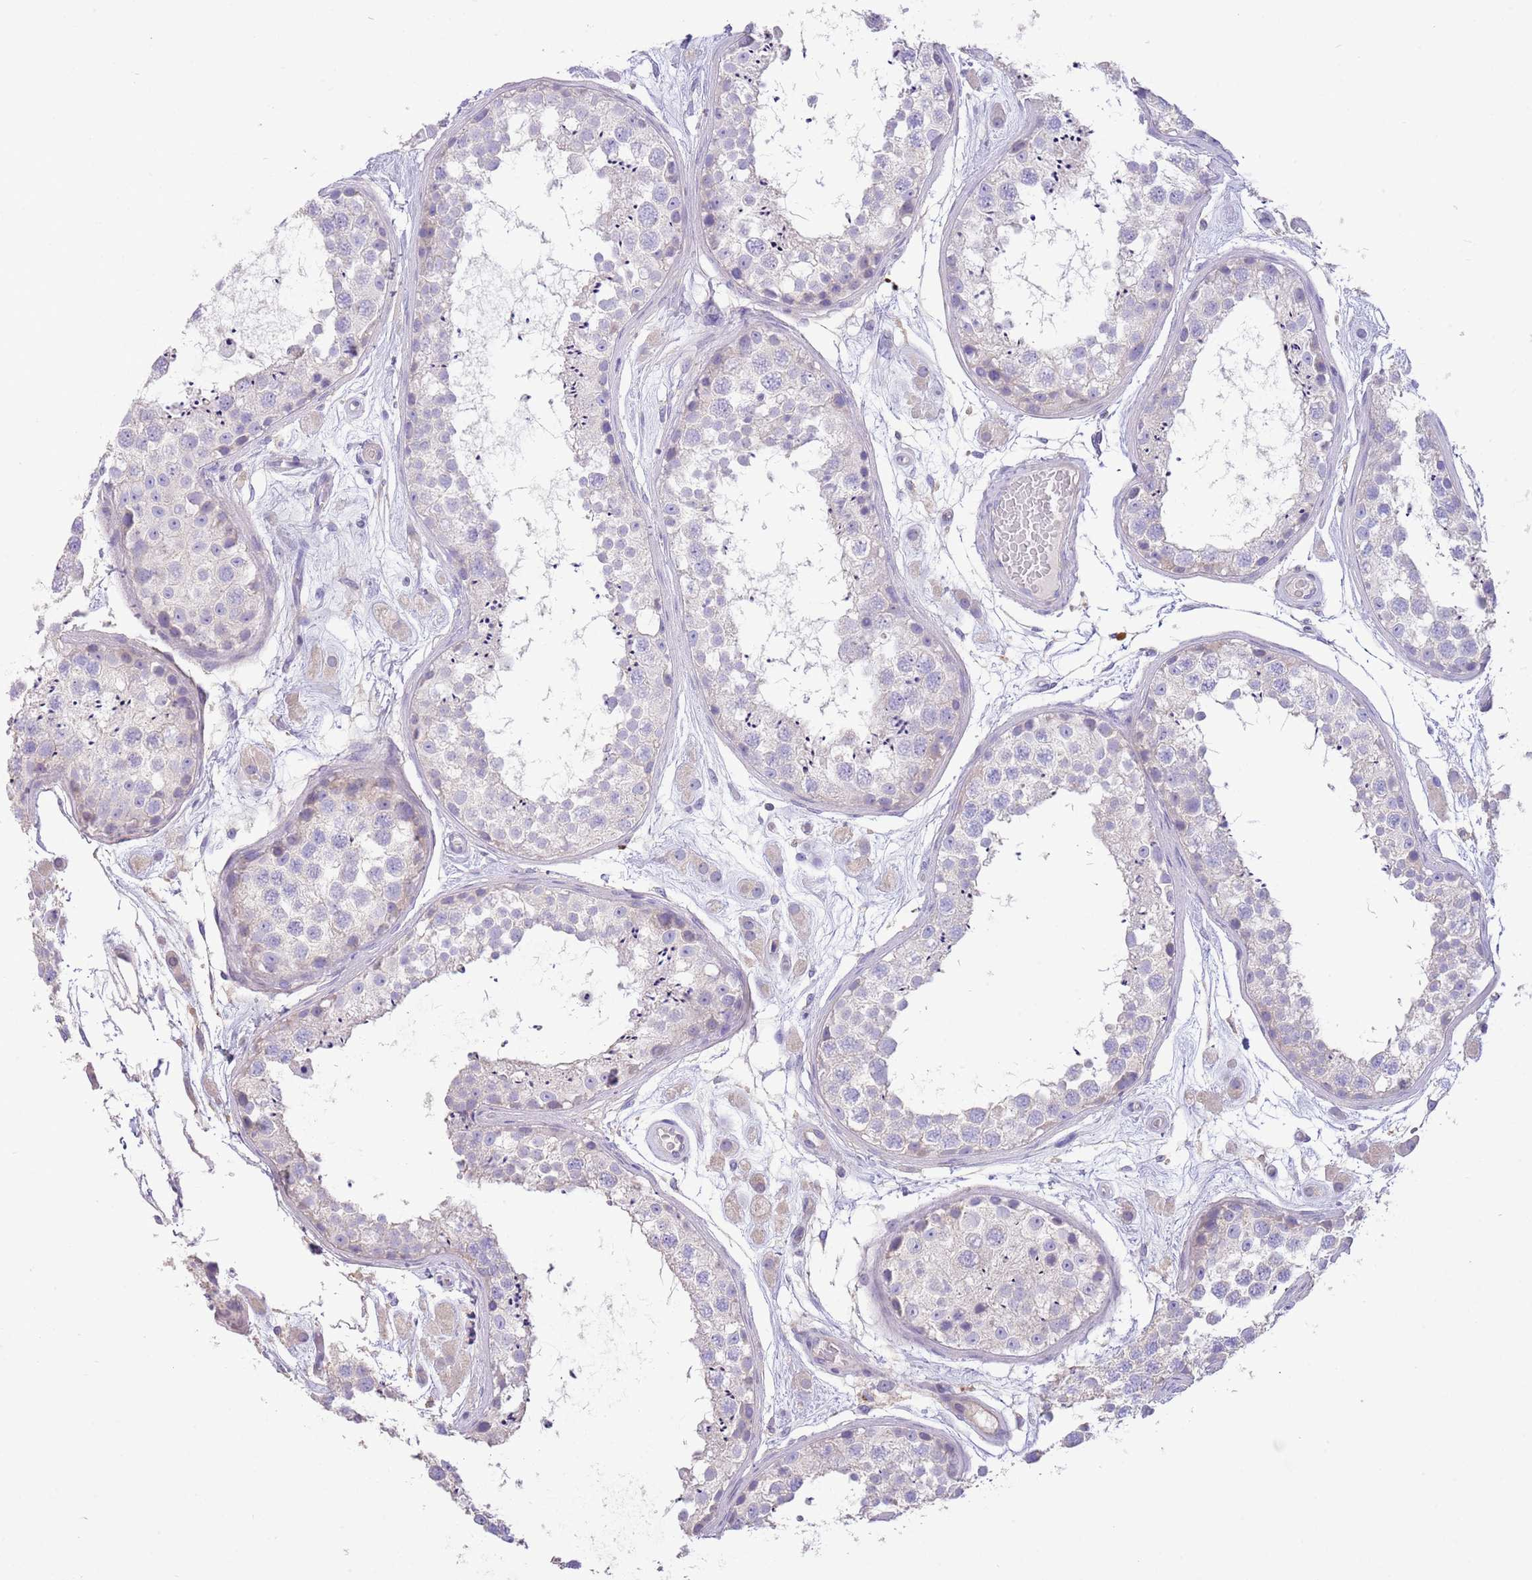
{"staining": {"intensity": "negative", "quantity": "none", "location": "none"}, "tissue": "testis", "cell_type": "Cells in seminiferous ducts", "image_type": "normal", "snomed": [{"axis": "morphology", "description": "Normal tissue, NOS"}, {"axis": "topography", "description": "Testis"}], "caption": "A photomicrograph of testis stained for a protein displays no brown staining in cells in seminiferous ducts. Brightfield microscopy of IHC stained with DAB (3,3'-diaminobenzidine) (brown) and hematoxylin (blue), captured at high magnification.", "gene": "SFTPA1", "patient": {"sex": "male", "age": 25}}